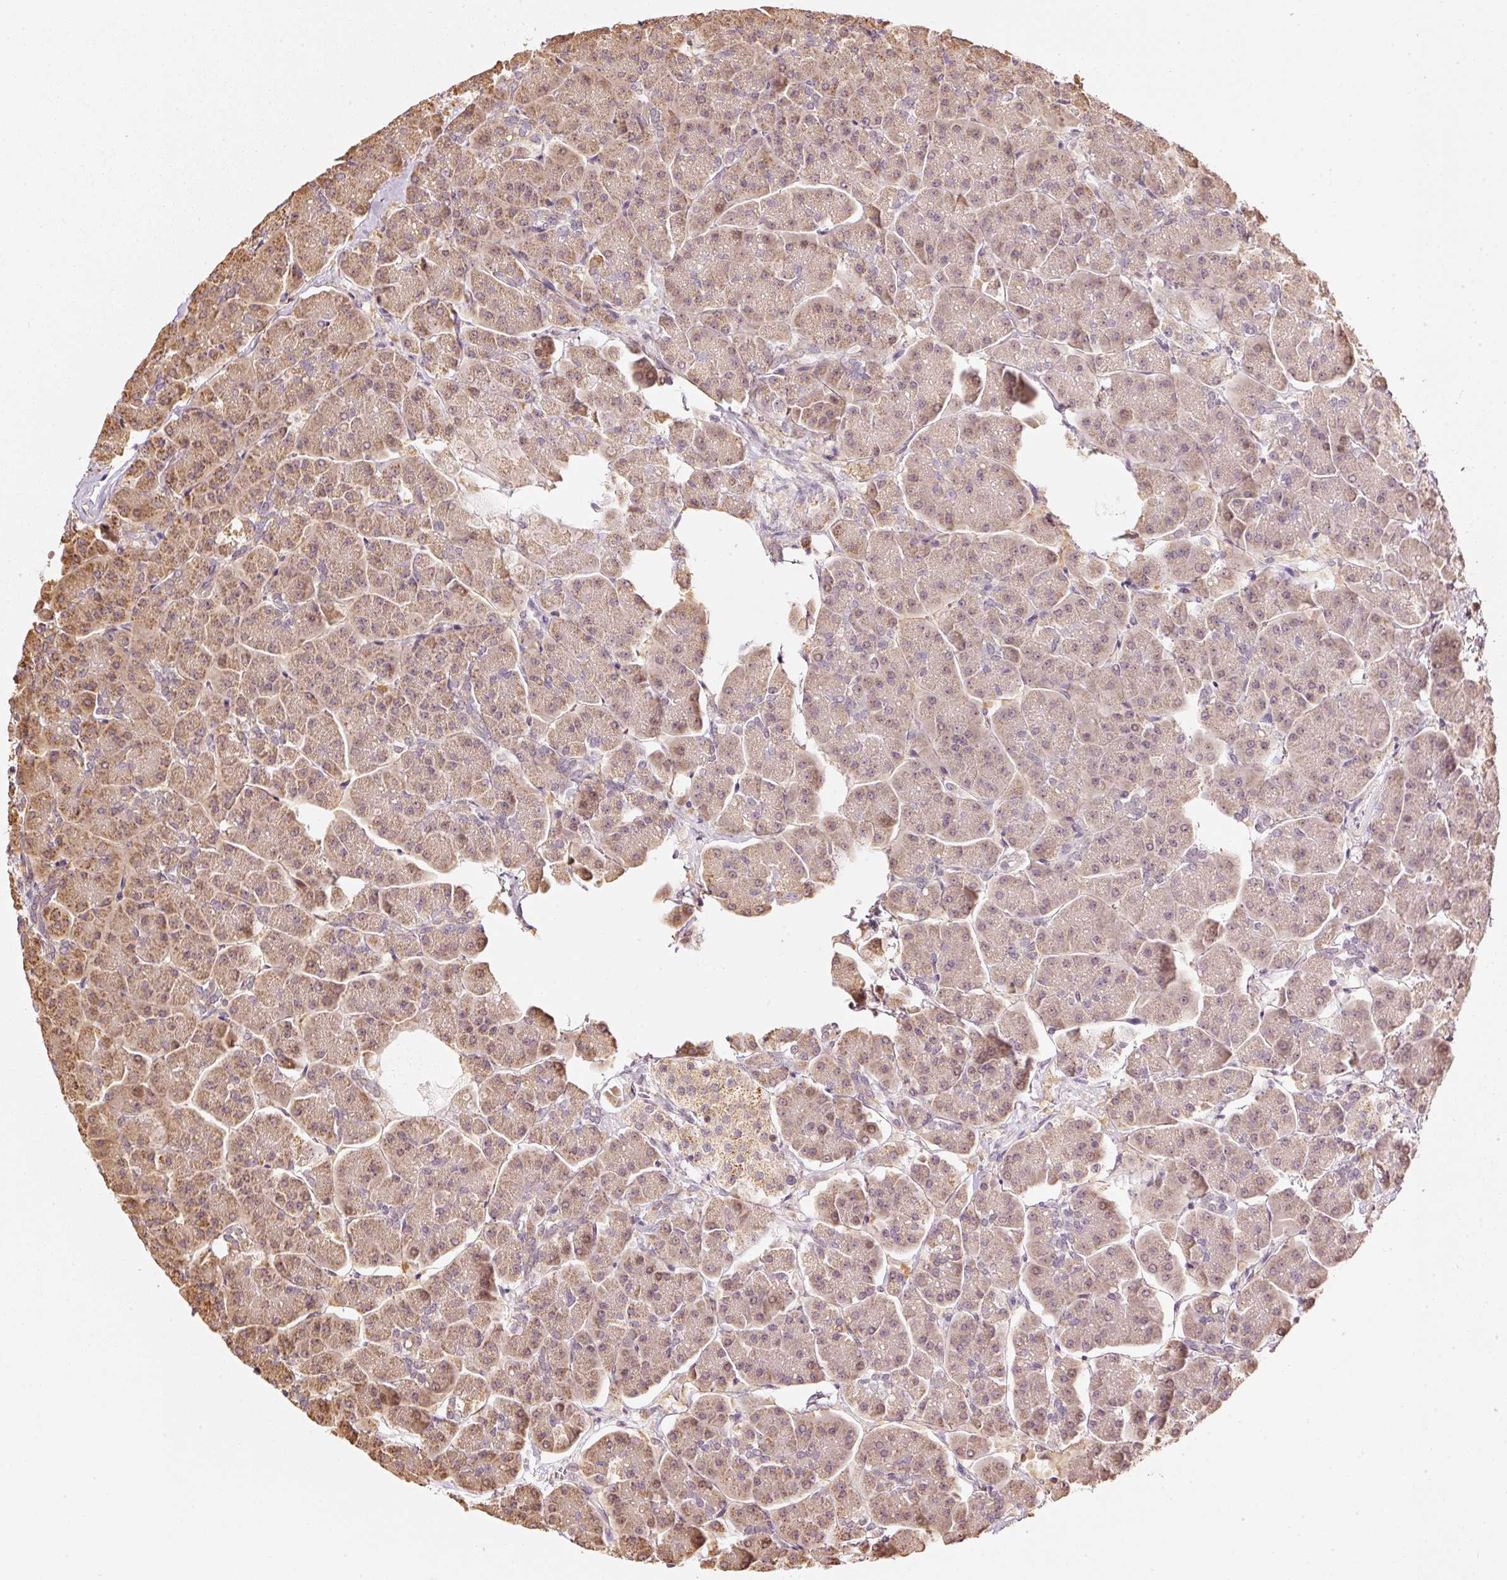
{"staining": {"intensity": "moderate", "quantity": "25%-75%", "location": "cytoplasmic/membranous"}, "tissue": "pancreas", "cell_type": "Exocrine glandular cells", "image_type": "normal", "snomed": [{"axis": "morphology", "description": "Normal tissue, NOS"}, {"axis": "topography", "description": "Pancreas"}, {"axis": "topography", "description": "Peripheral nerve tissue"}], "caption": "IHC (DAB (3,3'-diaminobenzidine)) staining of unremarkable pancreas demonstrates moderate cytoplasmic/membranous protein expression in approximately 25%-75% of exocrine glandular cells. (DAB = brown stain, brightfield microscopy at high magnification).", "gene": "RAB35", "patient": {"sex": "male", "age": 54}}